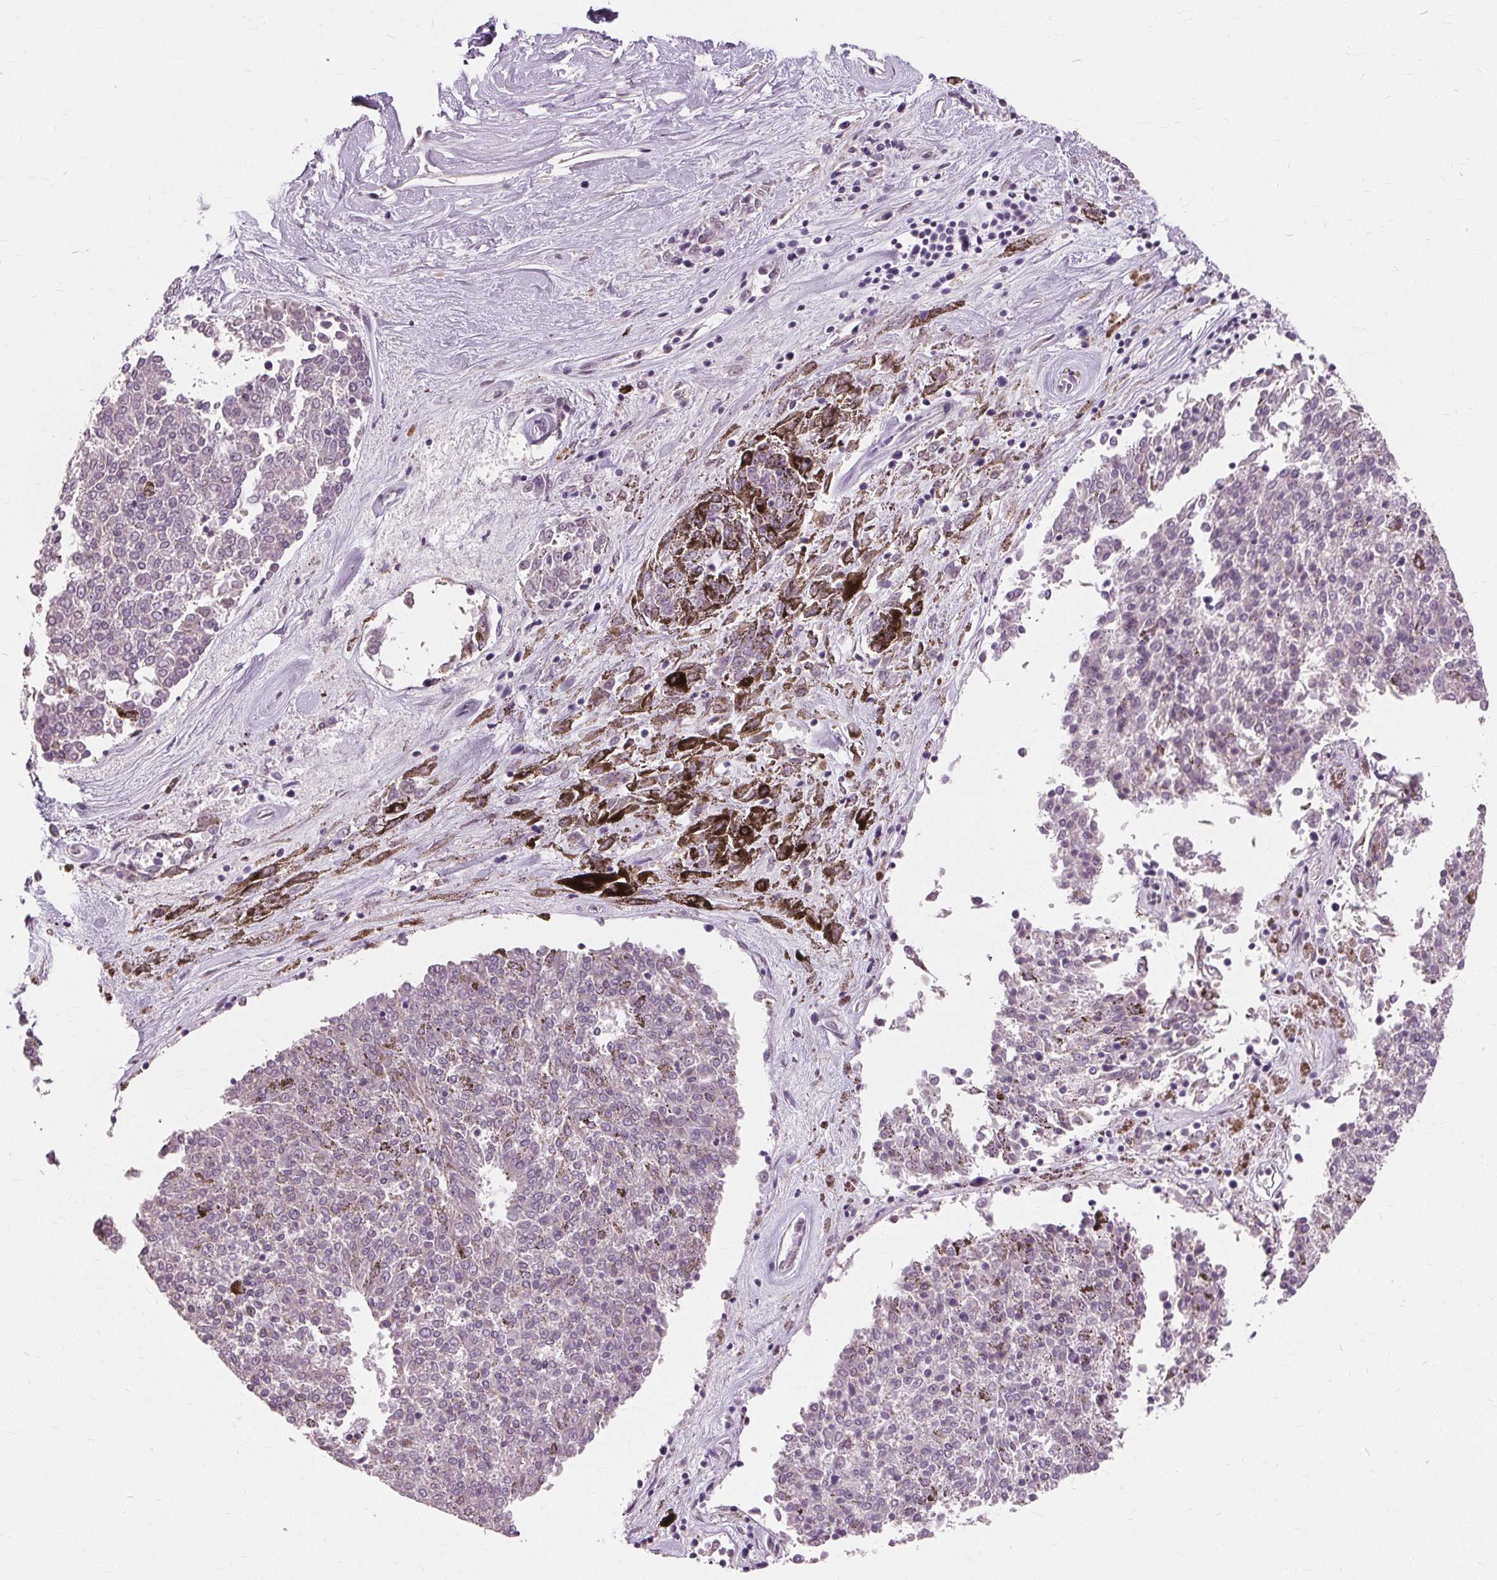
{"staining": {"intensity": "negative", "quantity": "none", "location": "none"}, "tissue": "melanoma", "cell_type": "Tumor cells", "image_type": "cancer", "snomed": [{"axis": "morphology", "description": "Malignant melanoma, NOS"}, {"axis": "topography", "description": "Skin"}], "caption": "The image demonstrates no staining of tumor cells in melanoma.", "gene": "SIGLEC6", "patient": {"sex": "female", "age": 72}}